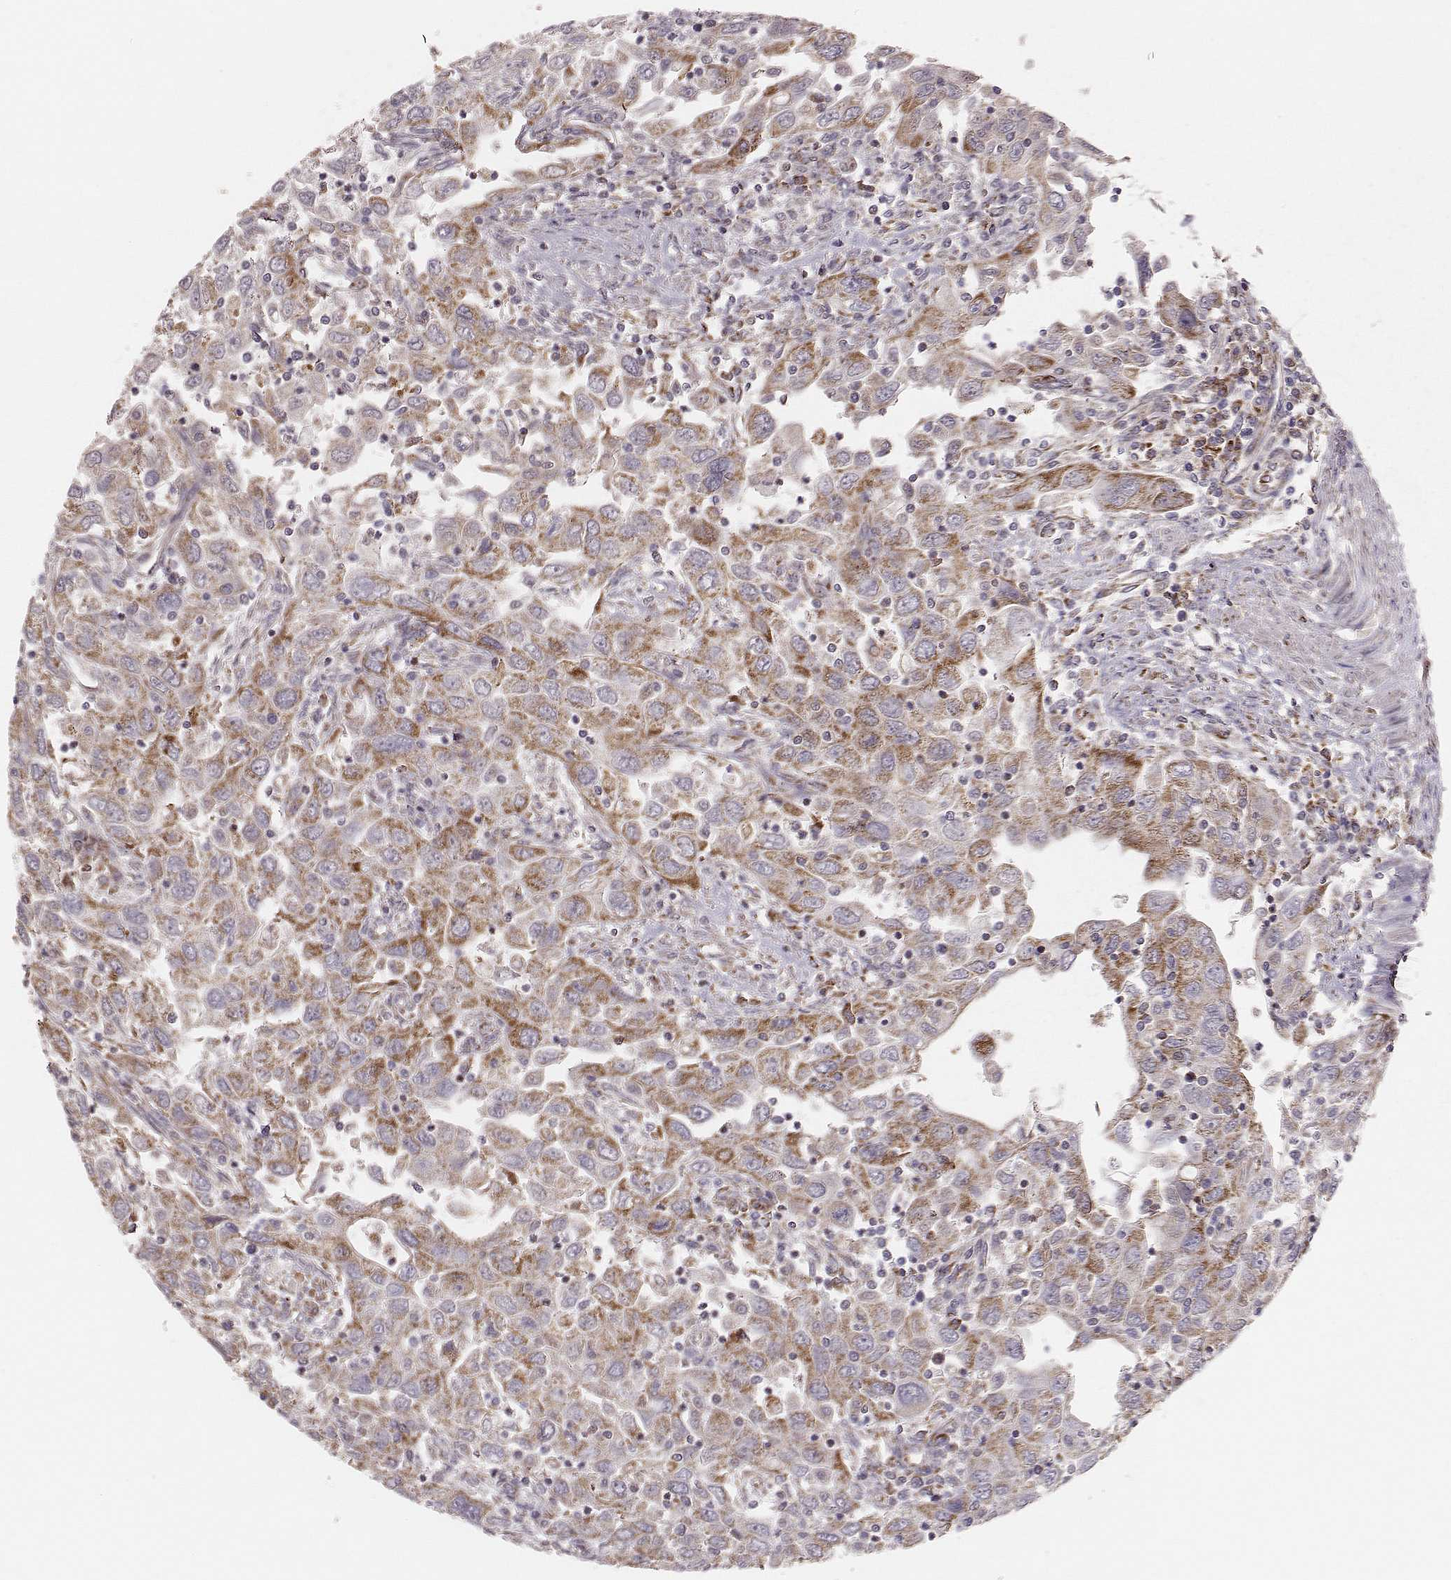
{"staining": {"intensity": "moderate", "quantity": ">75%", "location": "cytoplasmic/membranous"}, "tissue": "urothelial cancer", "cell_type": "Tumor cells", "image_type": "cancer", "snomed": [{"axis": "morphology", "description": "Urothelial carcinoma, High grade"}, {"axis": "topography", "description": "Urinary bladder"}], "caption": "A photomicrograph of human urothelial cancer stained for a protein demonstrates moderate cytoplasmic/membranous brown staining in tumor cells.", "gene": "TUFM", "patient": {"sex": "male", "age": 76}}